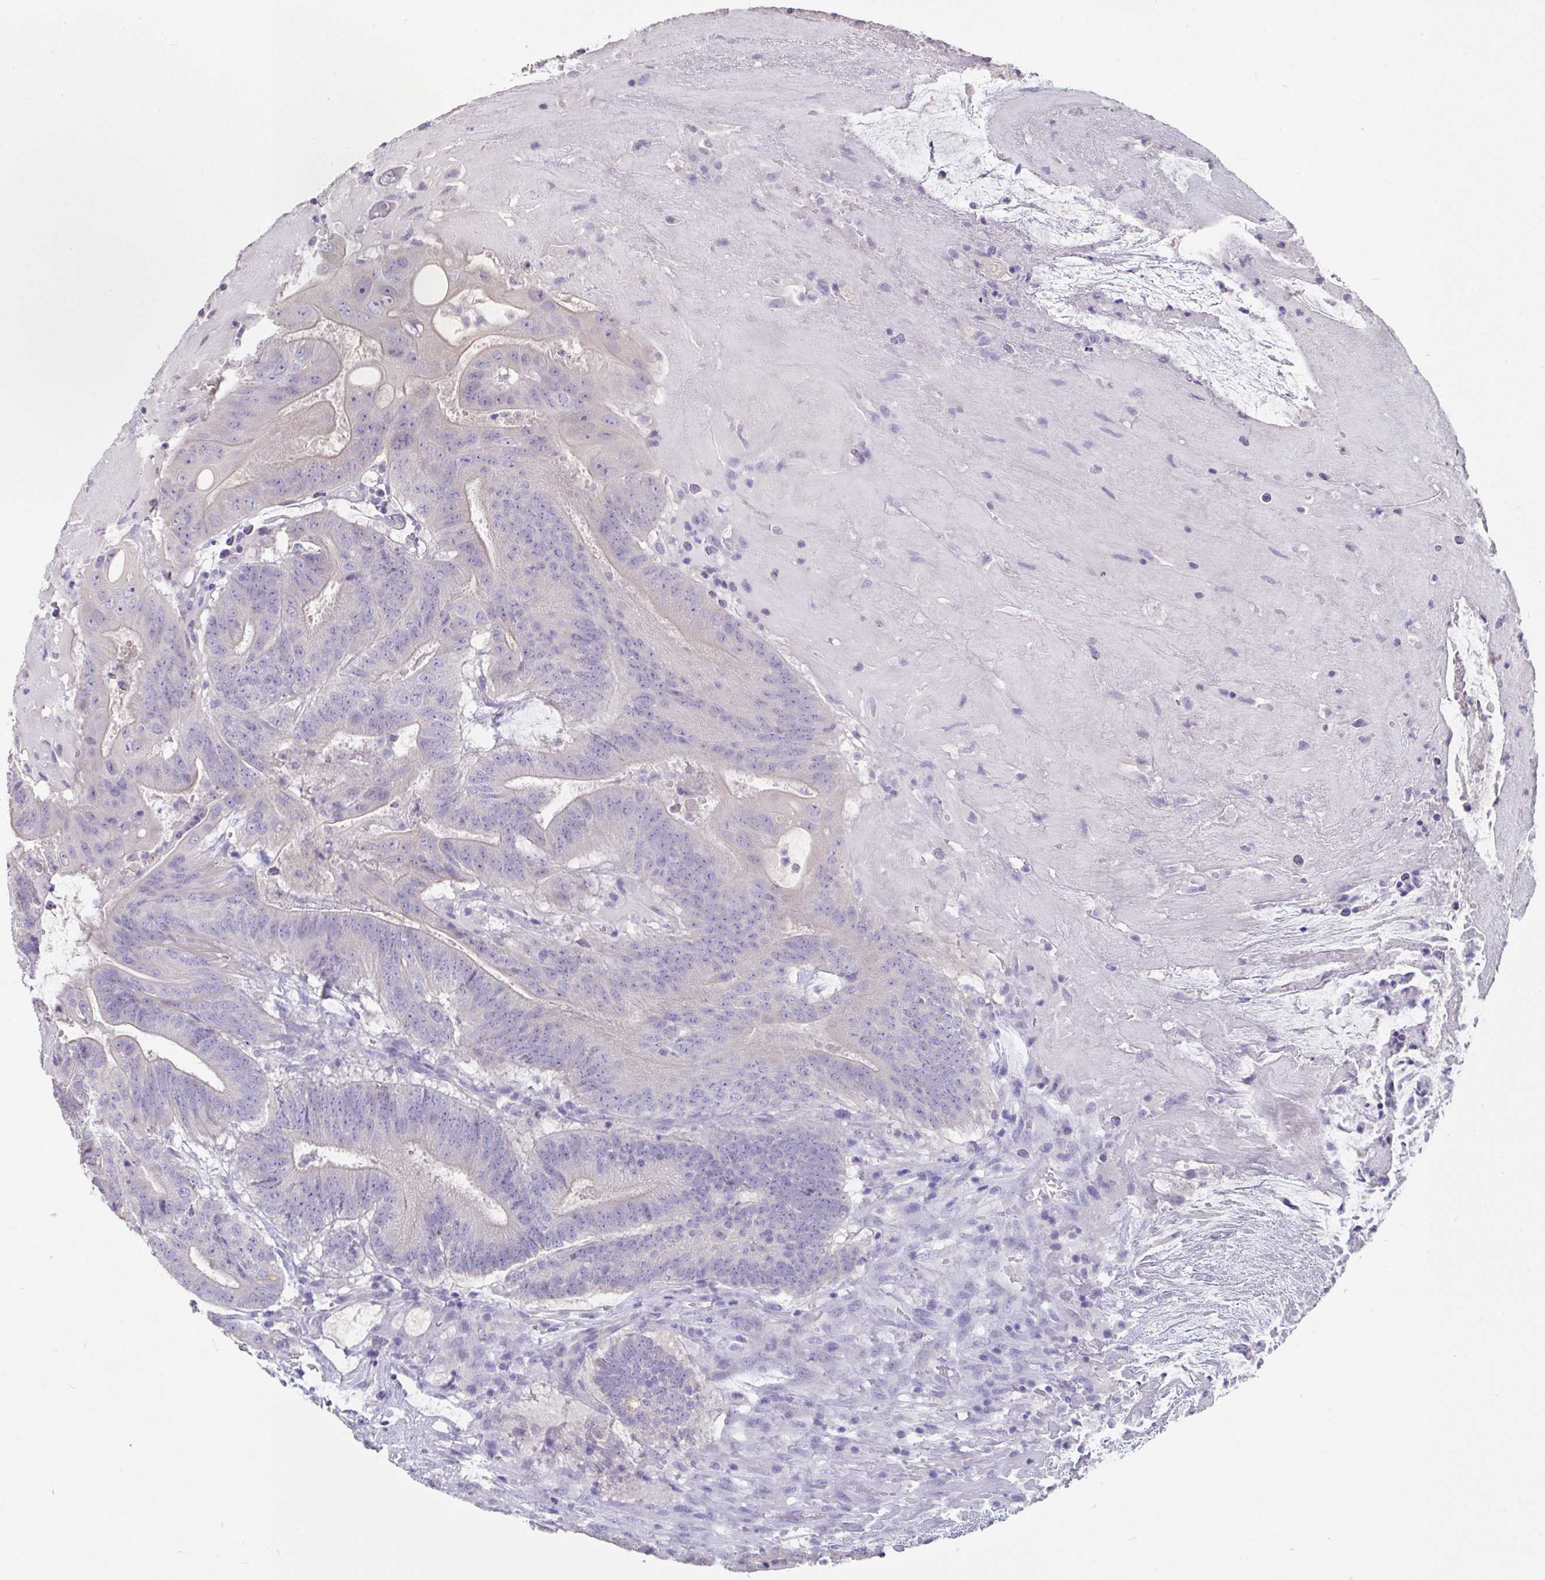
{"staining": {"intensity": "negative", "quantity": "none", "location": "none"}, "tissue": "colorectal cancer", "cell_type": "Tumor cells", "image_type": "cancer", "snomed": [{"axis": "morphology", "description": "Adenocarcinoma, NOS"}, {"axis": "topography", "description": "Colon"}], "caption": "High magnification brightfield microscopy of colorectal cancer stained with DAB (brown) and counterstained with hematoxylin (blue): tumor cells show no significant positivity.", "gene": "SLC44A4", "patient": {"sex": "female", "age": 43}}